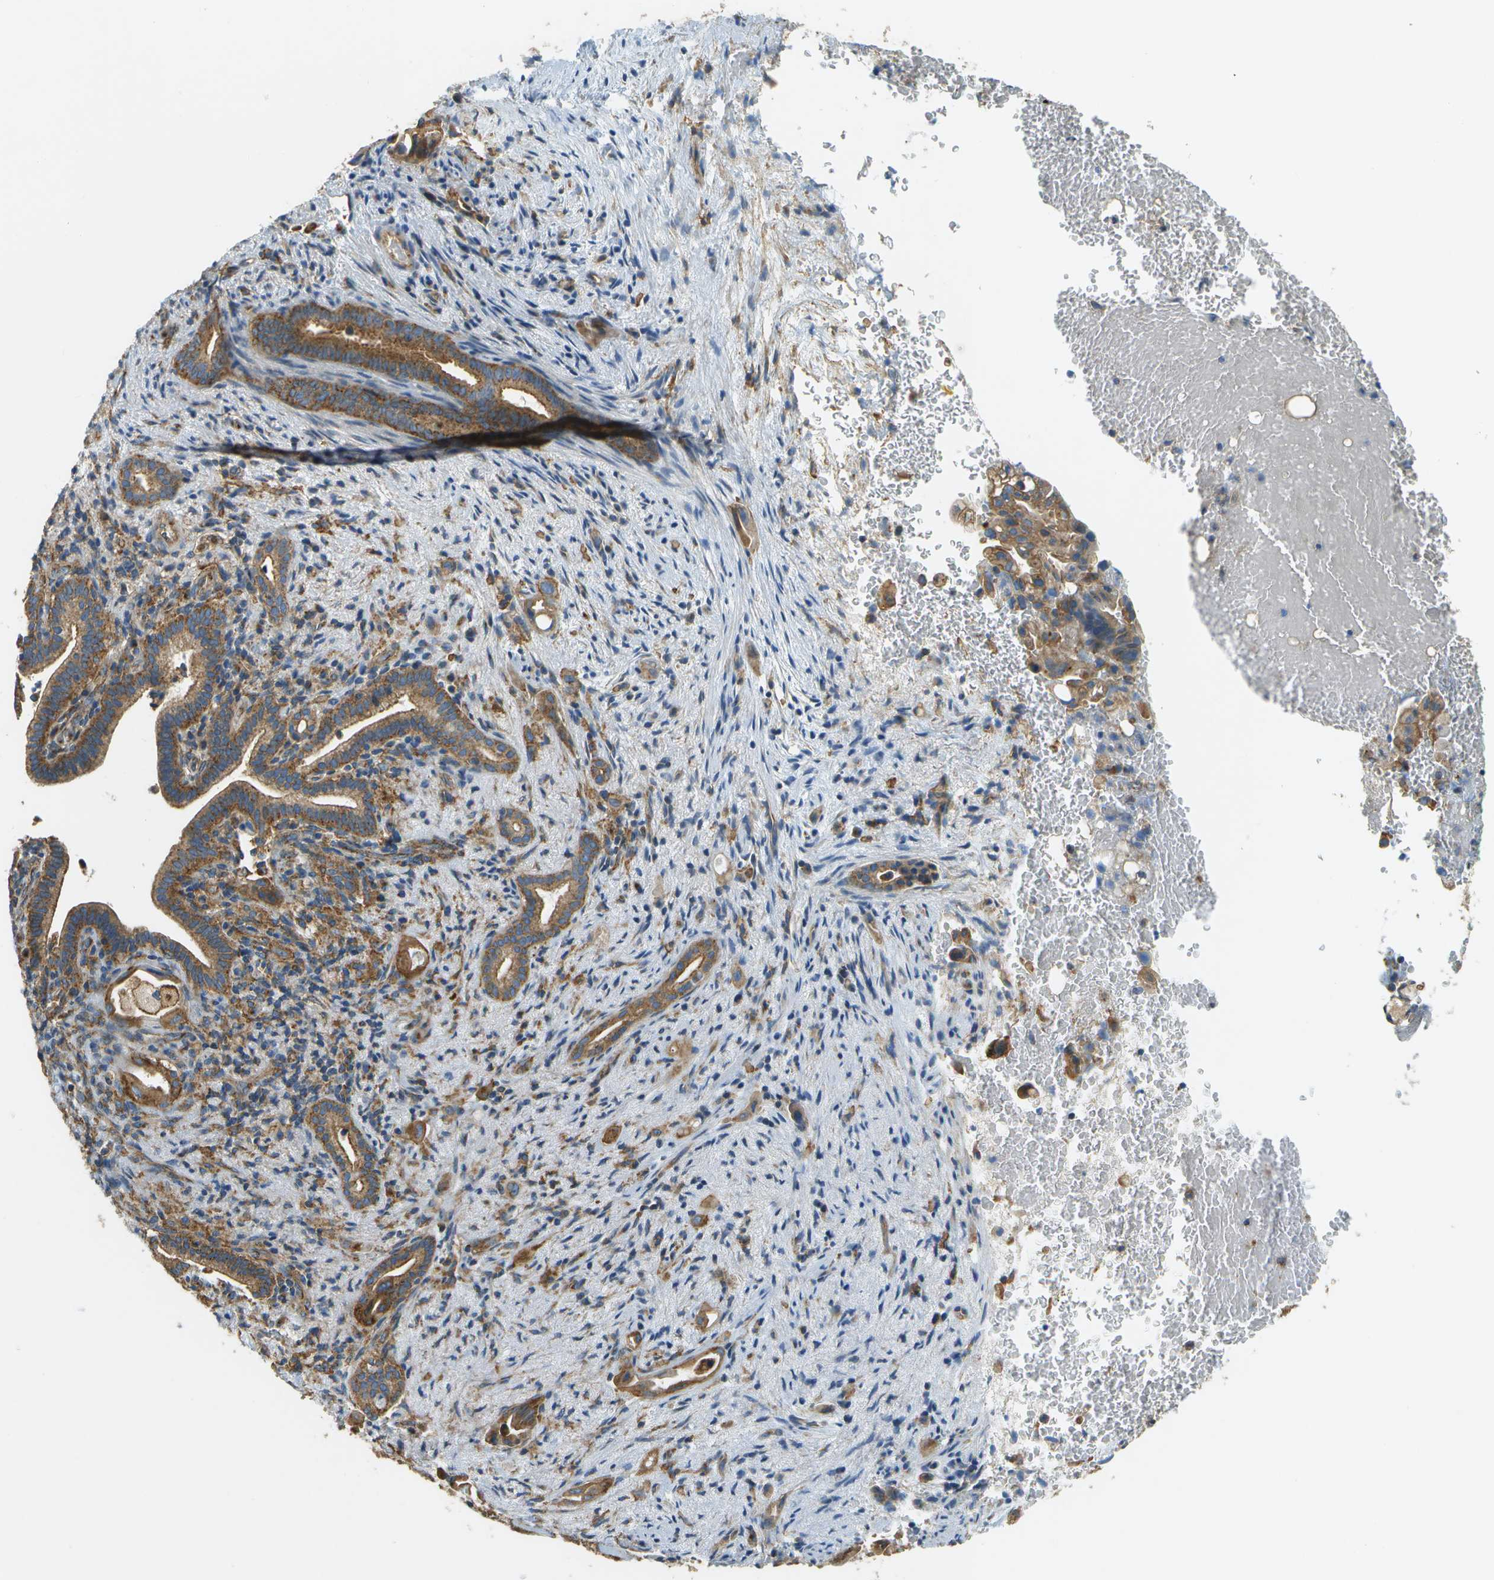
{"staining": {"intensity": "moderate", "quantity": ">75%", "location": "cytoplasmic/membranous"}, "tissue": "liver cancer", "cell_type": "Tumor cells", "image_type": "cancer", "snomed": [{"axis": "morphology", "description": "Cholangiocarcinoma"}, {"axis": "topography", "description": "Liver"}], "caption": "Protein analysis of liver cancer tissue exhibits moderate cytoplasmic/membranous expression in approximately >75% of tumor cells. (DAB (3,3'-diaminobenzidine) = brown stain, brightfield microscopy at high magnification).", "gene": "CLTC", "patient": {"sex": "female", "age": 68}}